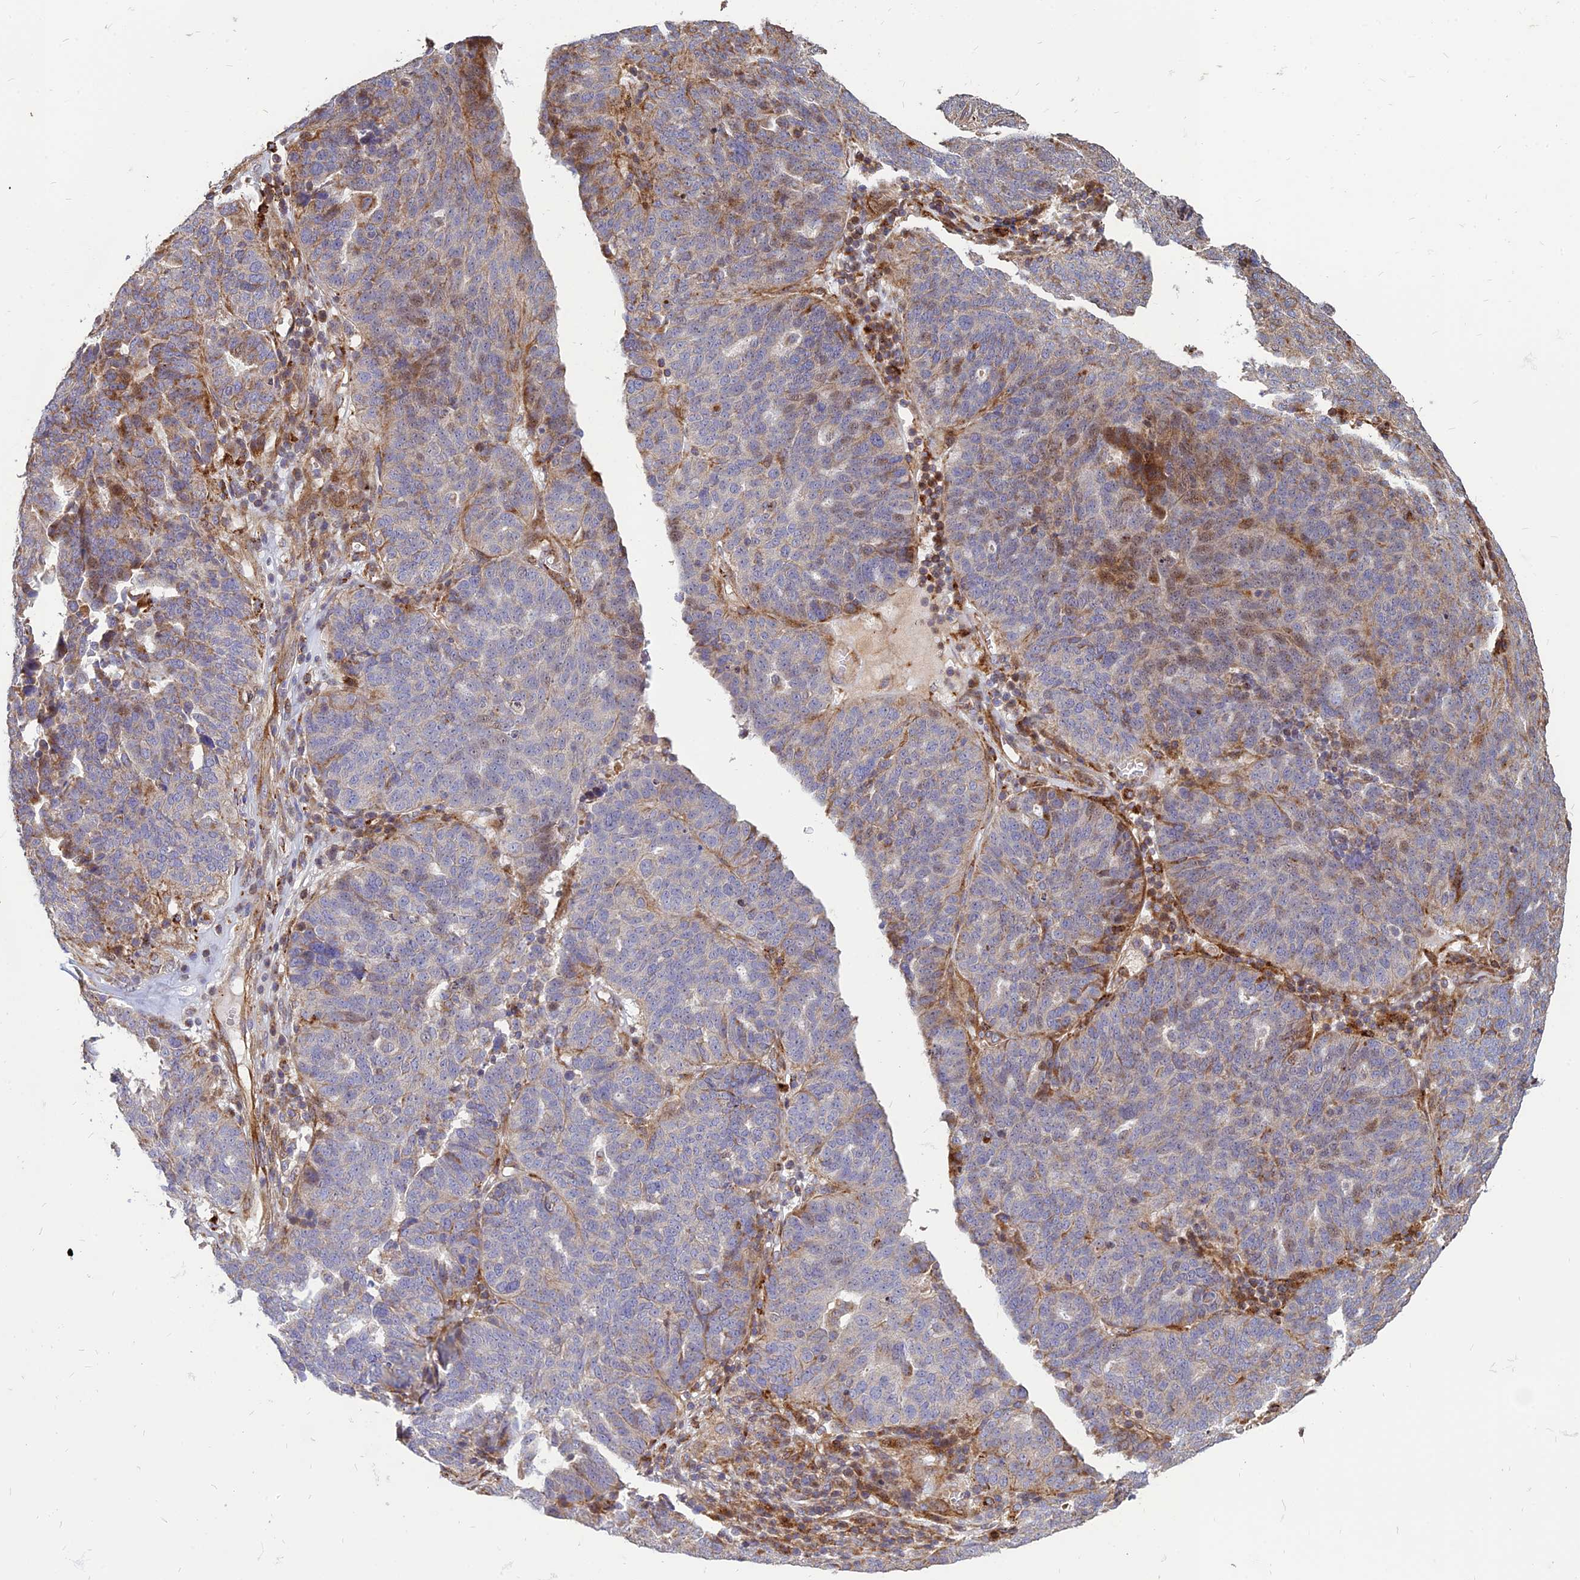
{"staining": {"intensity": "negative", "quantity": "none", "location": "none"}, "tissue": "ovarian cancer", "cell_type": "Tumor cells", "image_type": "cancer", "snomed": [{"axis": "morphology", "description": "Cystadenocarcinoma, serous, NOS"}, {"axis": "topography", "description": "Ovary"}], "caption": "Protein analysis of ovarian cancer shows no significant positivity in tumor cells. The staining was performed using DAB to visualize the protein expression in brown, while the nuclei were stained in blue with hematoxylin (Magnification: 20x).", "gene": "ST3GAL6", "patient": {"sex": "female", "age": 59}}